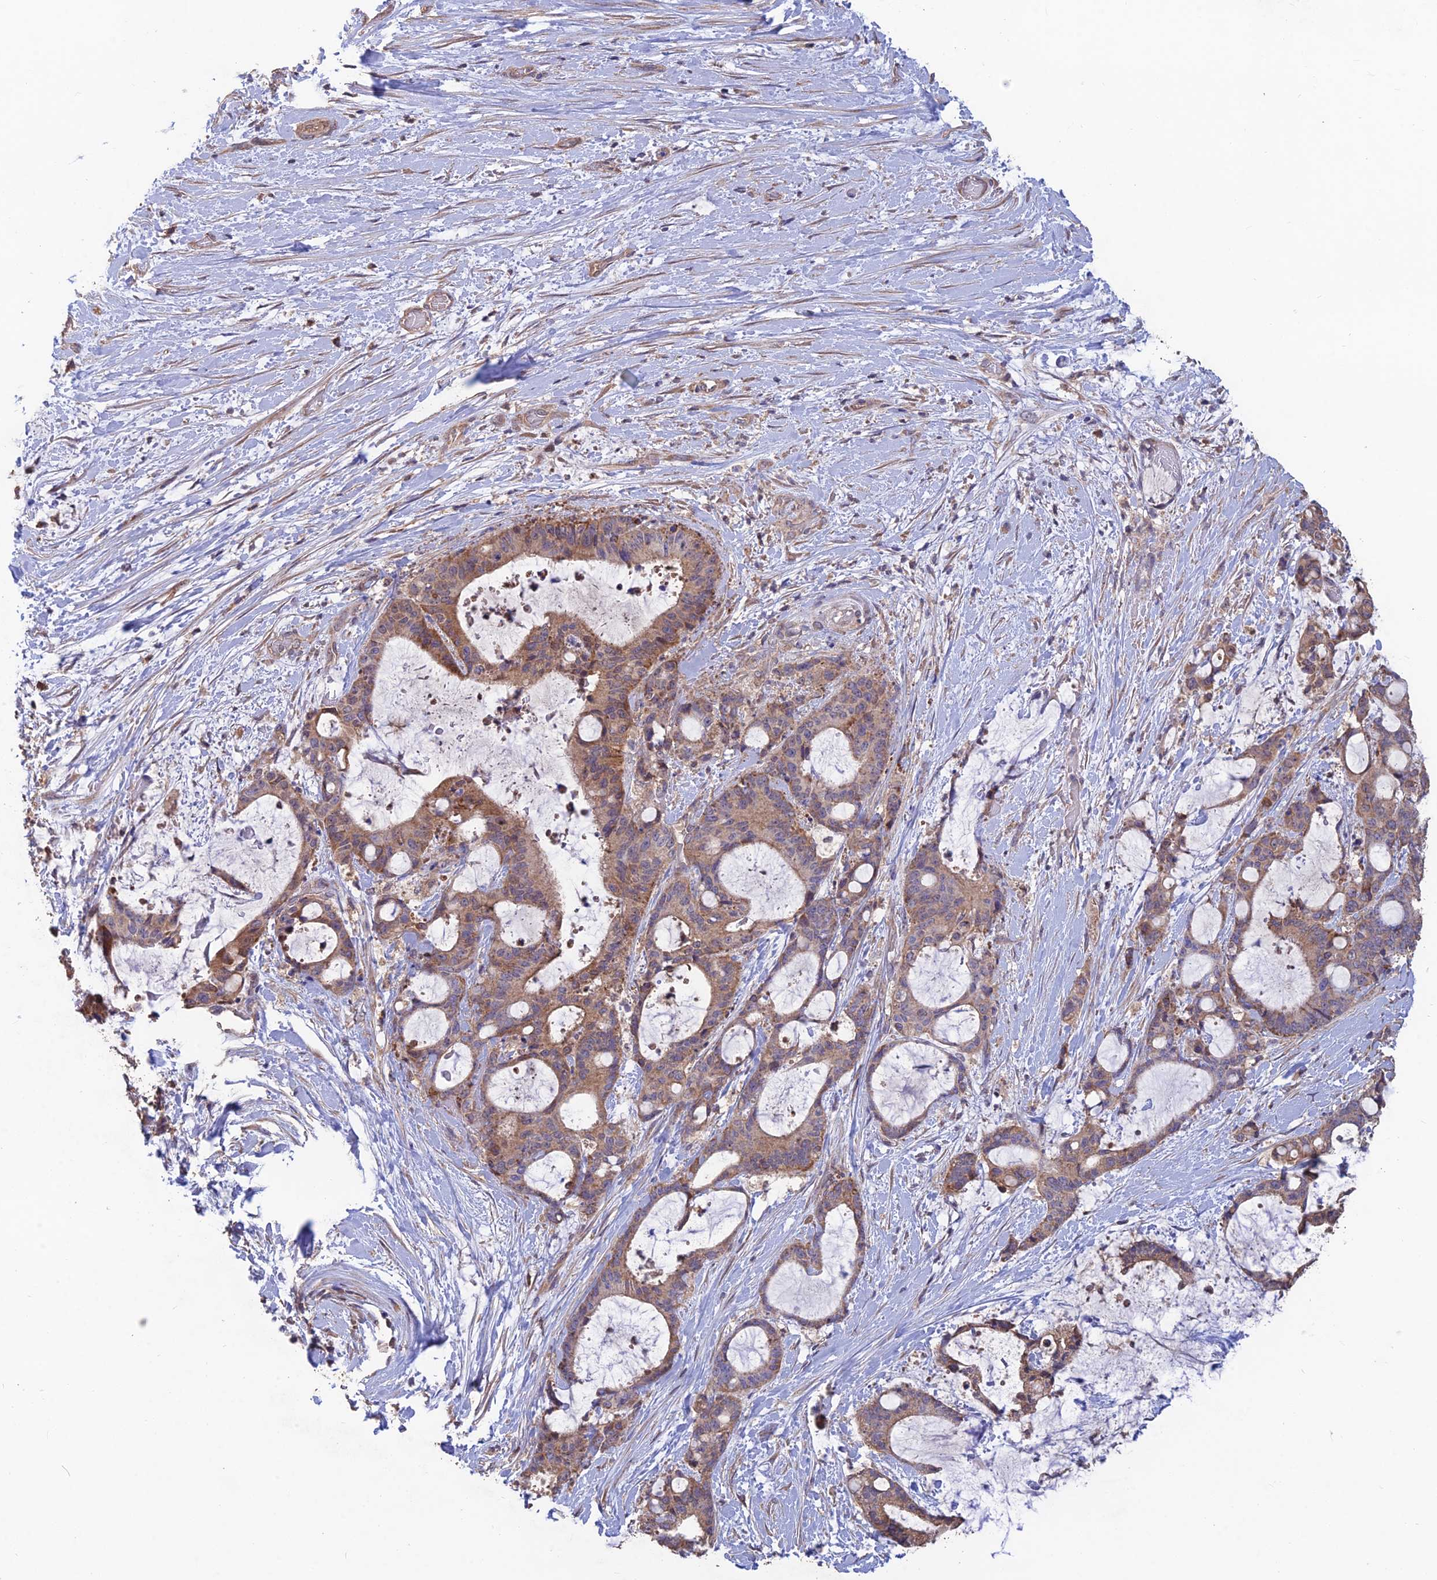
{"staining": {"intensity": "moderate", "quantity": ">75%", "location": "cytoplasmic/membranous"}, "tissue": "liver cancer", "cell_type": "Tumor cells", "image_type": "cancer", "snomed": [{"axis": "morphology", "description": "Normal tissue, NOS"}, {"axis": "morphology", "description": "Cholangiocarcinoma"}, {"axis": "topography", "description": "Liver"}, {"axis": "topography", "description": "Peripheral nerve tissue"}], "caption": "This image shows IHC staining of human liver cancer (cholangiocarcinoma), with medium moderate cytoplasmic/membranous staining in about >75% of tumor cells.", "gene": "SHISA5", "patient": {"sex": "female", "age": 73}}